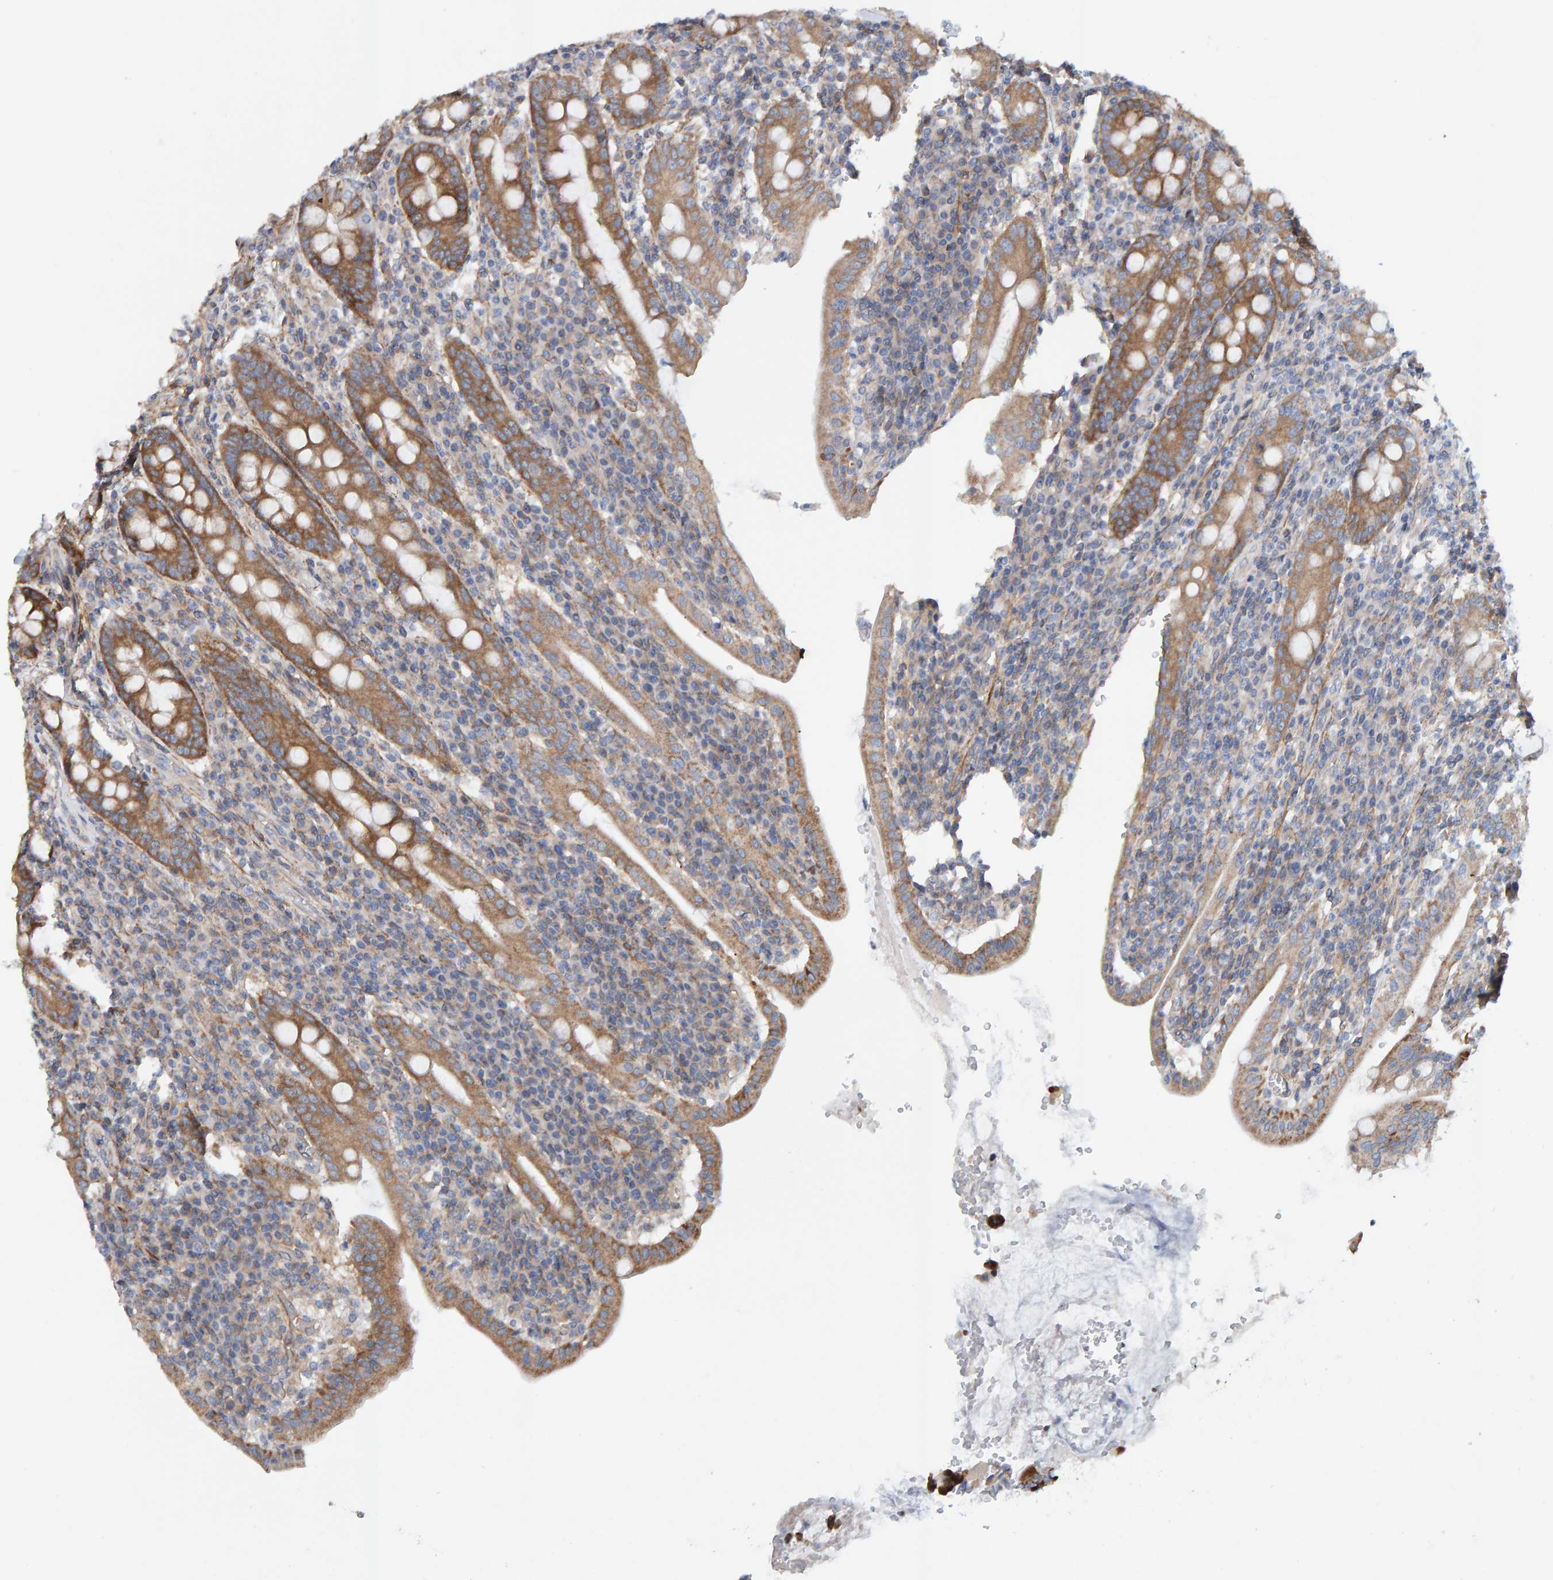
{"staining": {"intensity": "strong", "quantity": ">75%", "location": "cytoplasmic/membranous"}, "tissue": "duodenum", "cell_type": "Glandular cells", "image_type": "normal", "snomed": [{"axis": "morphology", "description": "Normal tissue, NOS"}, {"axis": "morphology", "description": "Adenocarcinoma, NOS"}, {"axis": "topography", "description": "Pancreas"}, {"axis": "topography", "description": "Duodenum"}], "caption": "The histopathology image reveals staining of normal duodenum, revealing strong cytoplasmic/membranous protein expression (brown color) within glandular cells.", "gene": "RGP1", "patient": {"sex": "male", "age": 50}}